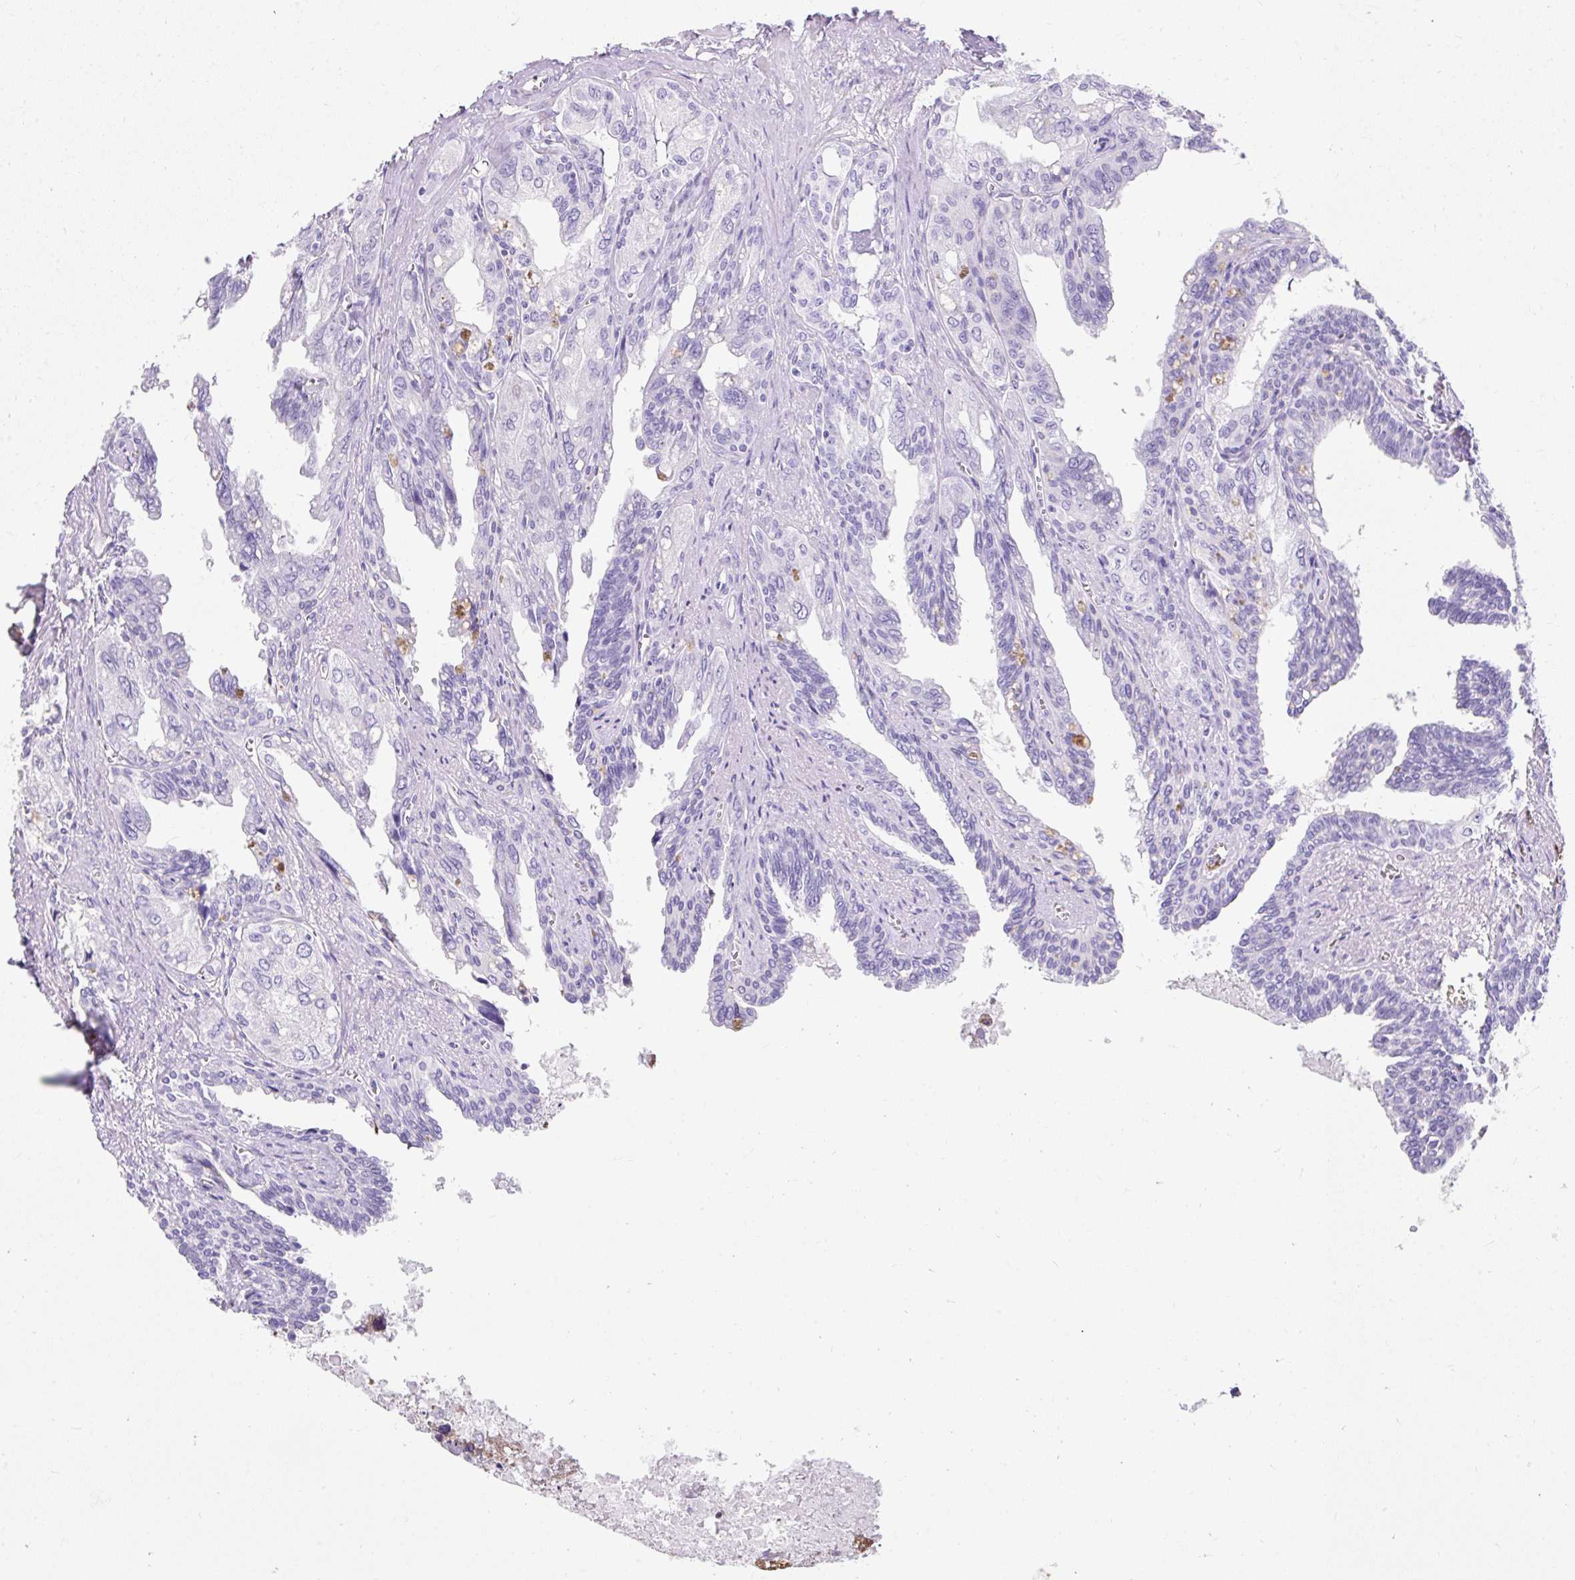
{"staining": {"intensity": "negative", "quantity": "none", "location": "none"}, "tissue": "seminal vesicle", "cell_type": "Glandular cells", "image_type": "normal", "snomed": [{"axis": "morphology", "description": "Normal tissue, NOS"}, {"axis": "topography", "description": "Seminal veicle"}], "caption": "IHC micrograph of unremarkable seminal vesicle: human seminal vesicle stained with DAB displays no significant protein staining in glandular cells. (DAB (3,3'-diaminobenzidine) immunohistochemistry, high magnification).", "gene": "APOC2", "patient": {"sex": "male", "age": 67}}